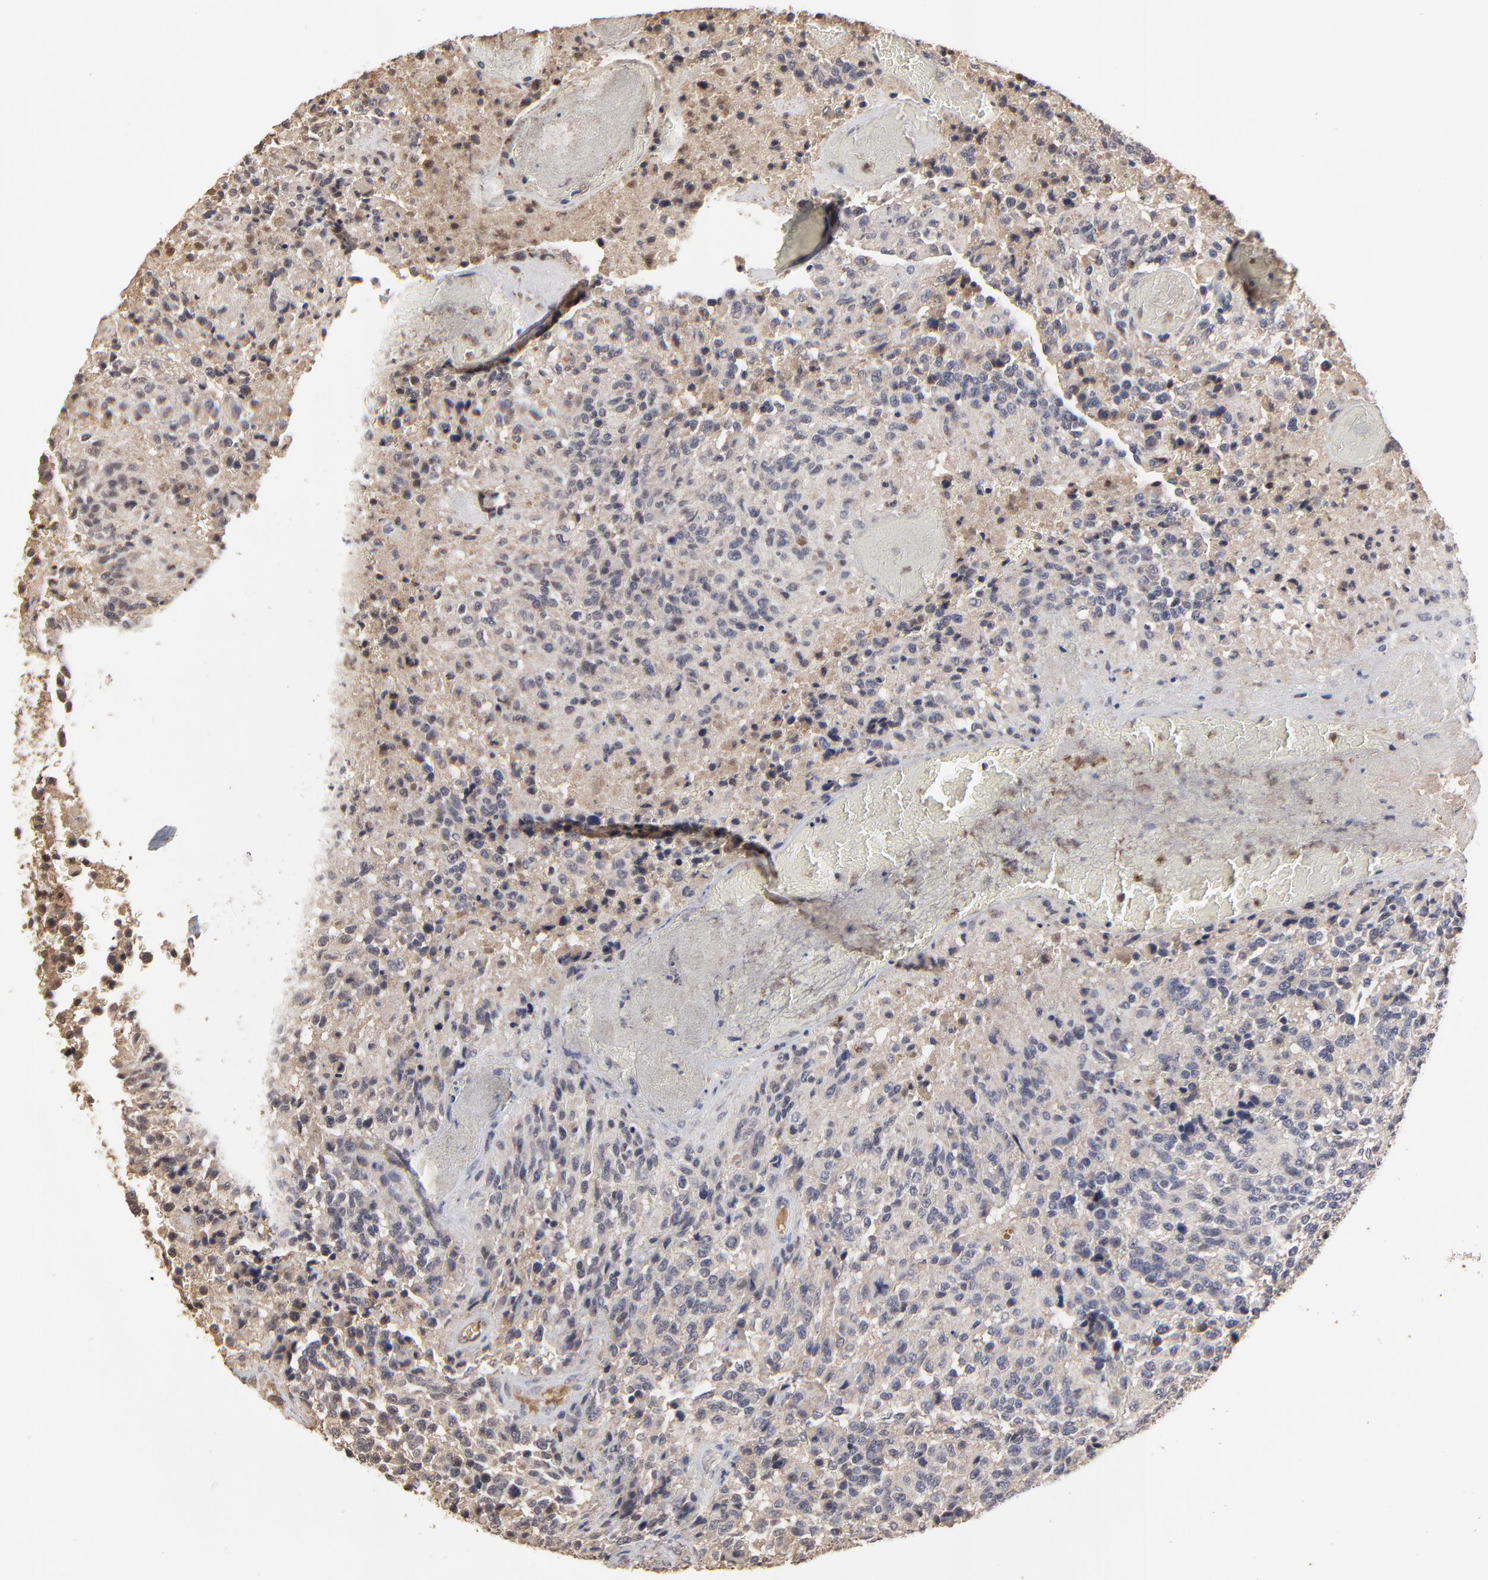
{"staining": {"intensity": "negative", "quantity": "none", "location": "none"}, "tissue": "glioma", "cell_type": "Tumor cells", "image_type": "cancer", "snomed": [{"axis": "morphology", "description": "Glioma, malignant, High grade"}, {"axis": "topography", "description": "Brain"}], "caption": "A micrograph of glioma stained for a protein shows no brown staining in tumor cells.", "gene": "VPREB3", "patient": {"sex": "male", "age": 36}}